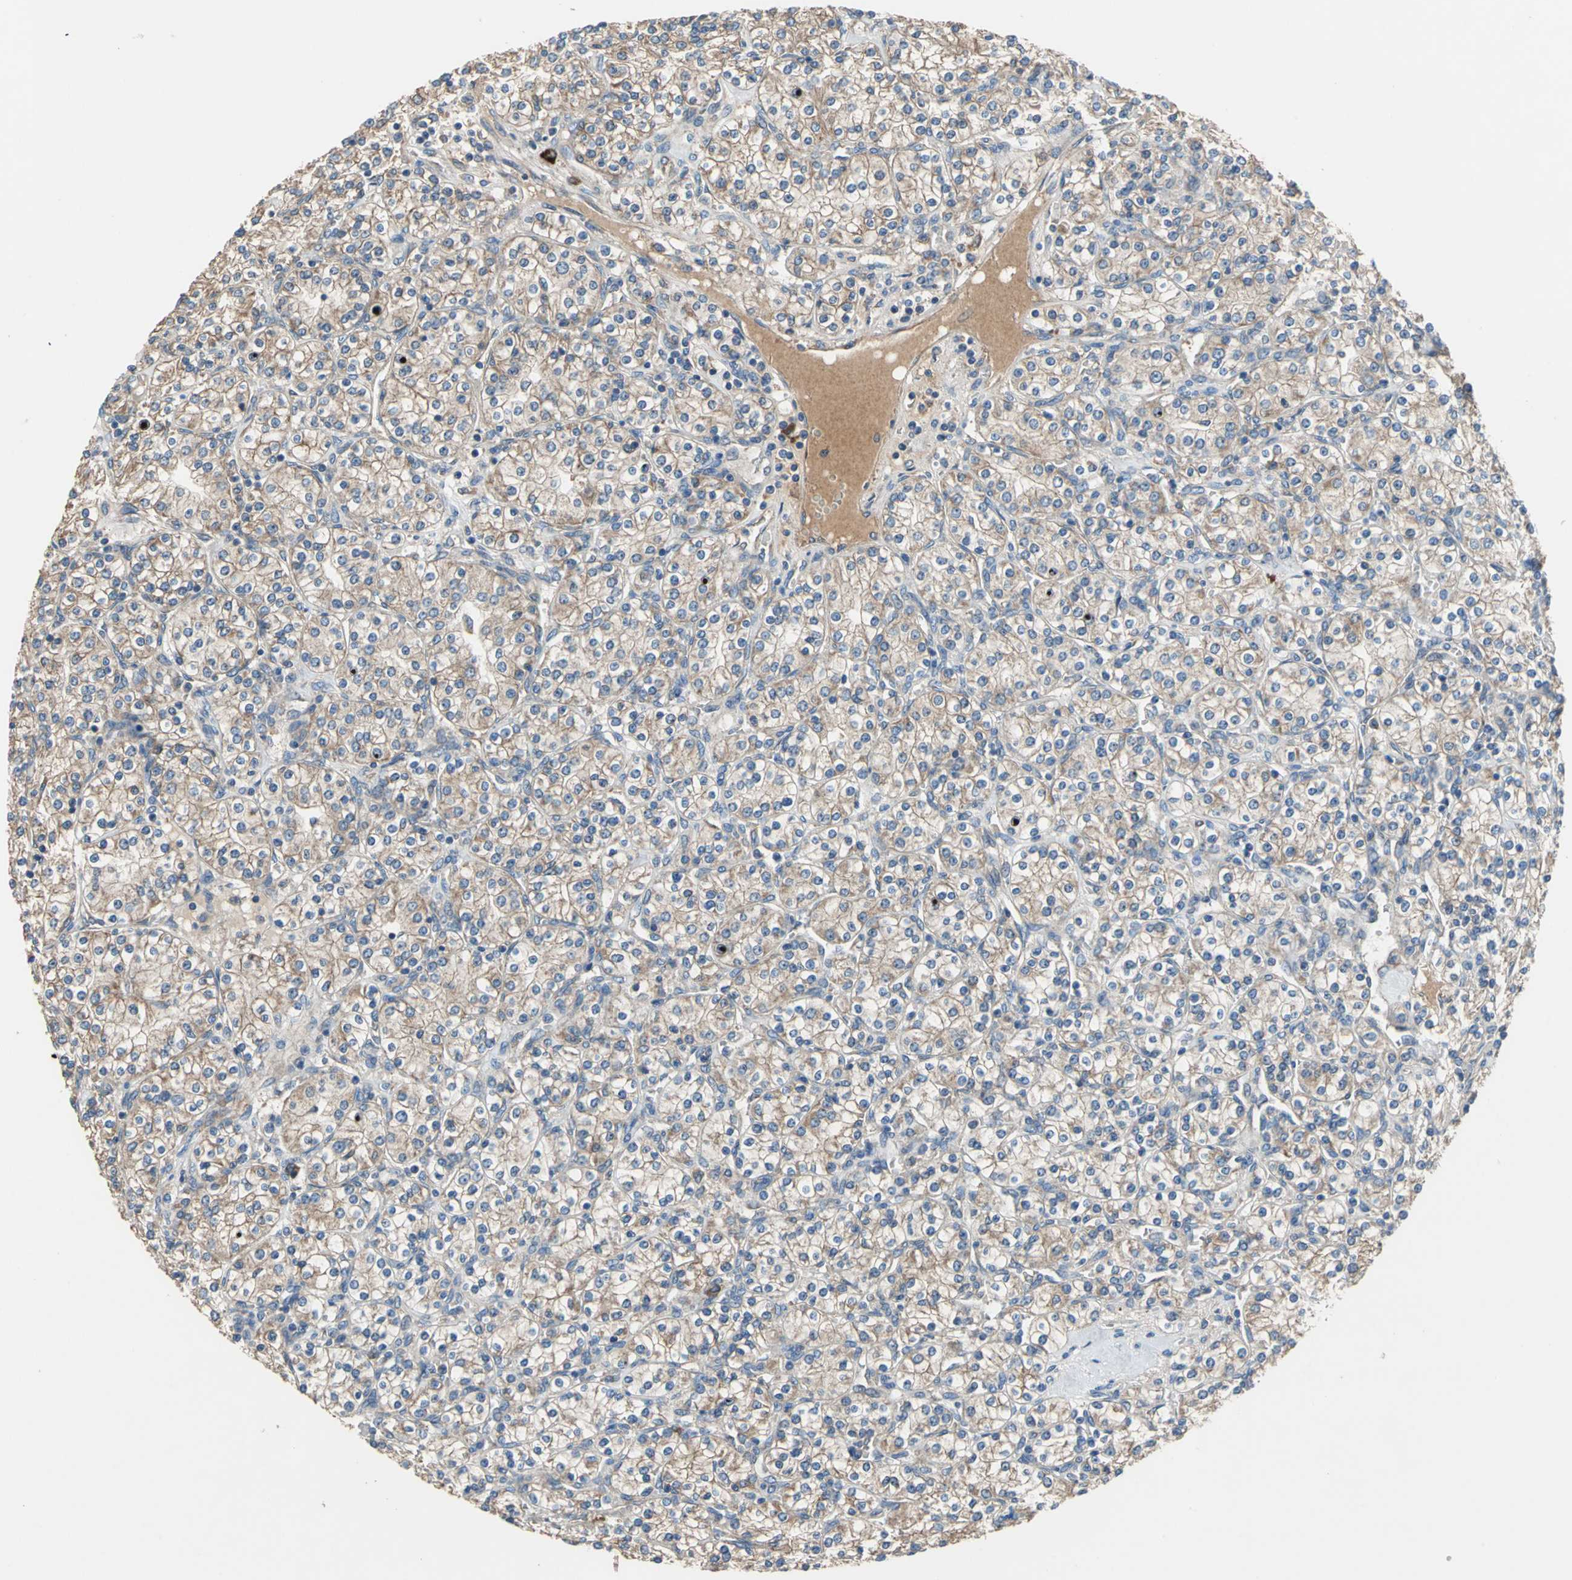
{"staining": {"intensity": "moderate", "quantity": ">75%", "location": "cytoplasmic/membranous"}, "tissue": "renal cancer", "cell_type": "Tumor cells", "image_type": "cancer", "snomed": [{"axis": "morphology", "description": "Adenocarcinoma, NOS"}, {"axis": "topography", "description": "Kidney"}], "caption": "Human renal cancer stained for a protein (brown) exhibits moderate cytoplasmic/membranous positive staining in approximately >75% of tumor cells.", "gene": "HEPH", "patient": {"sex": "male", "age": 77}}